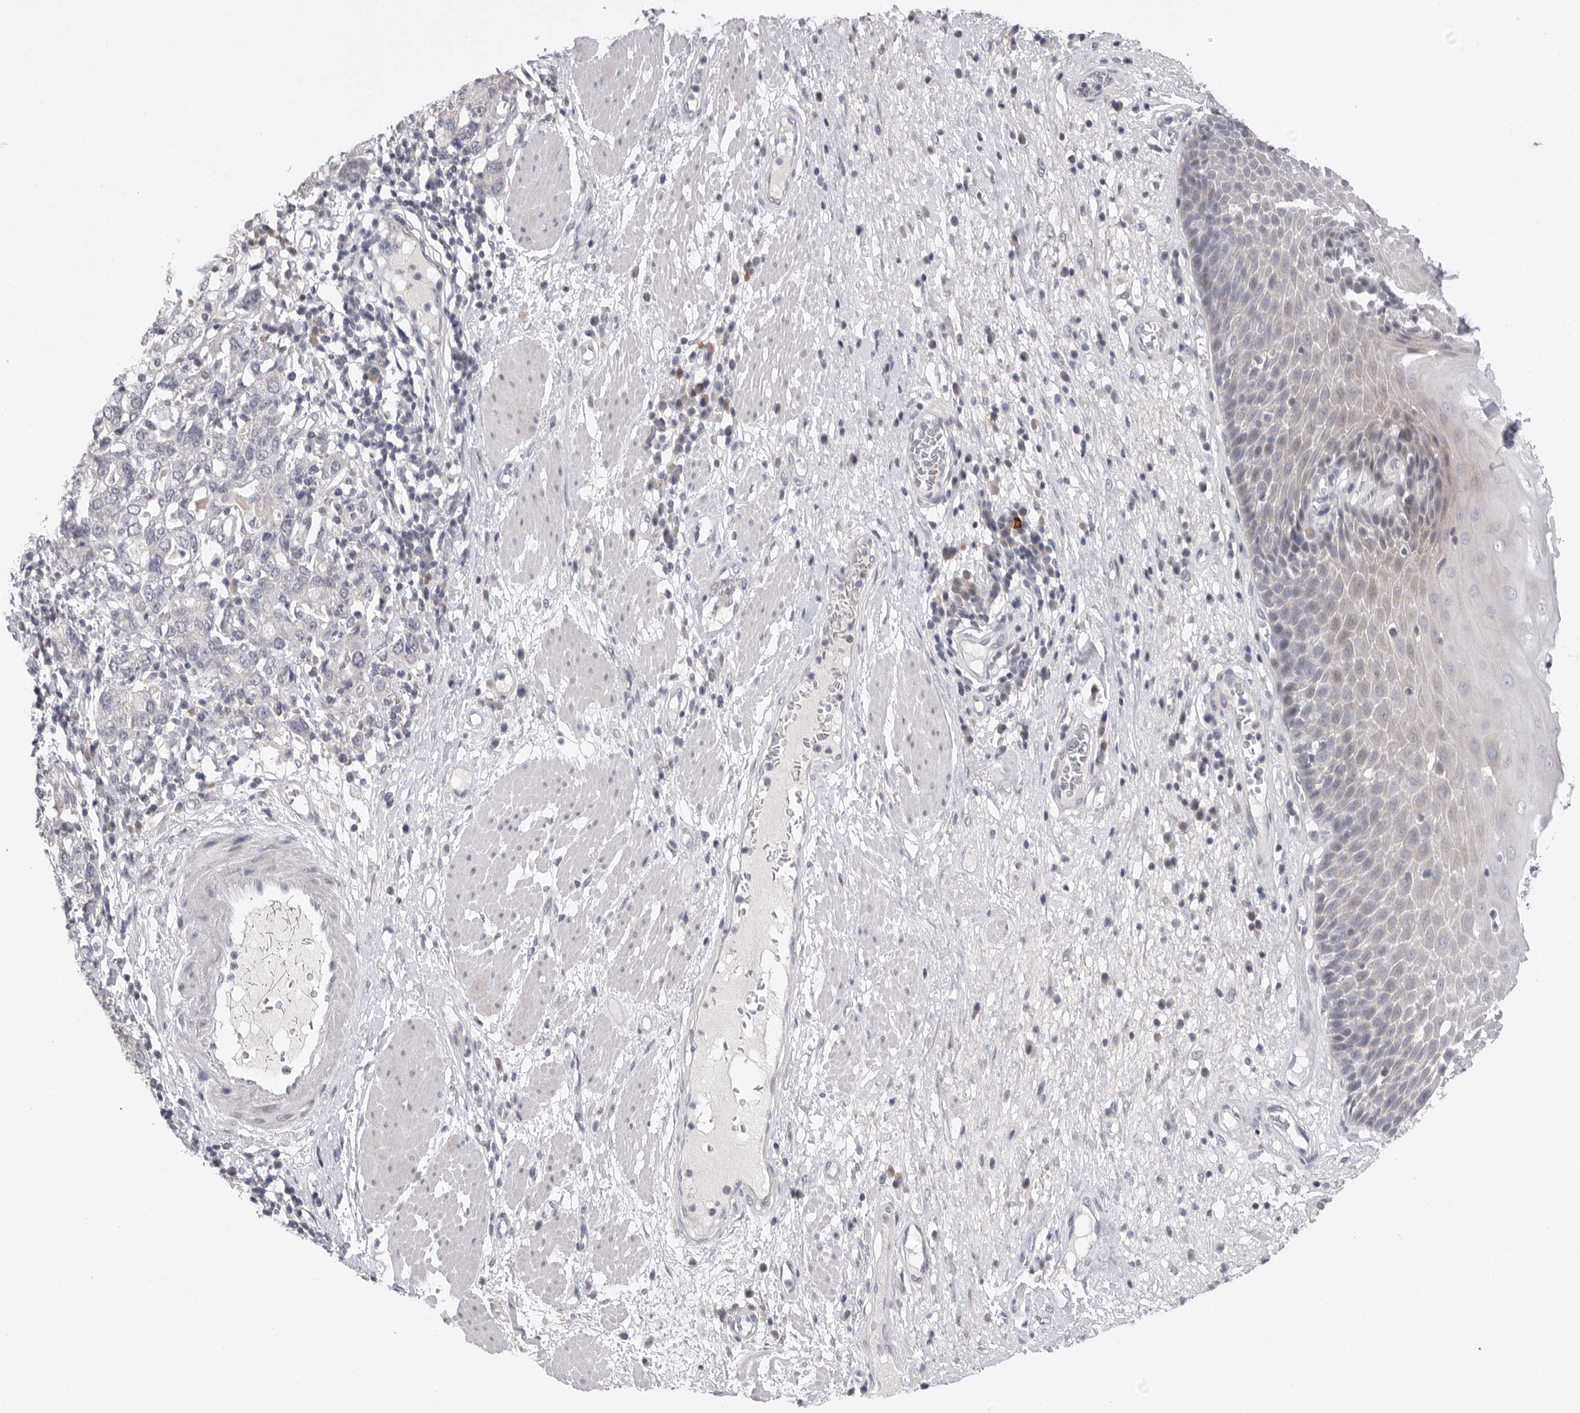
{"staining": {"intensity": "weak", "quantity": "<25%", "location": "cytoplasmic/membranous"}, "tissue": "esophagus", "cell_type": "Squamous epithelial cells", "image_type": "normal", "snomed": [{"axis": "morphology", "description": "Normal tissue, NOS"}, {"axis": "morphology", "description": "Adenocarcinoma, NOS"}, {"axis": "topography", "description": "Esophagus"}], "caption": "Immunohistochemistry (IHC) image of normal esophagus: esophagus stained with DAB shows no significant protein staining in squamous epithelial cells. Brightfield microscopy of immunohistochemistry stained with DAB (3,3'-diaminobenzidine) (brown) and hematoxylin (blue), captured at high magnification.", "gene": "FBXO43", "patient": {"sex": "male", "age": 62}}